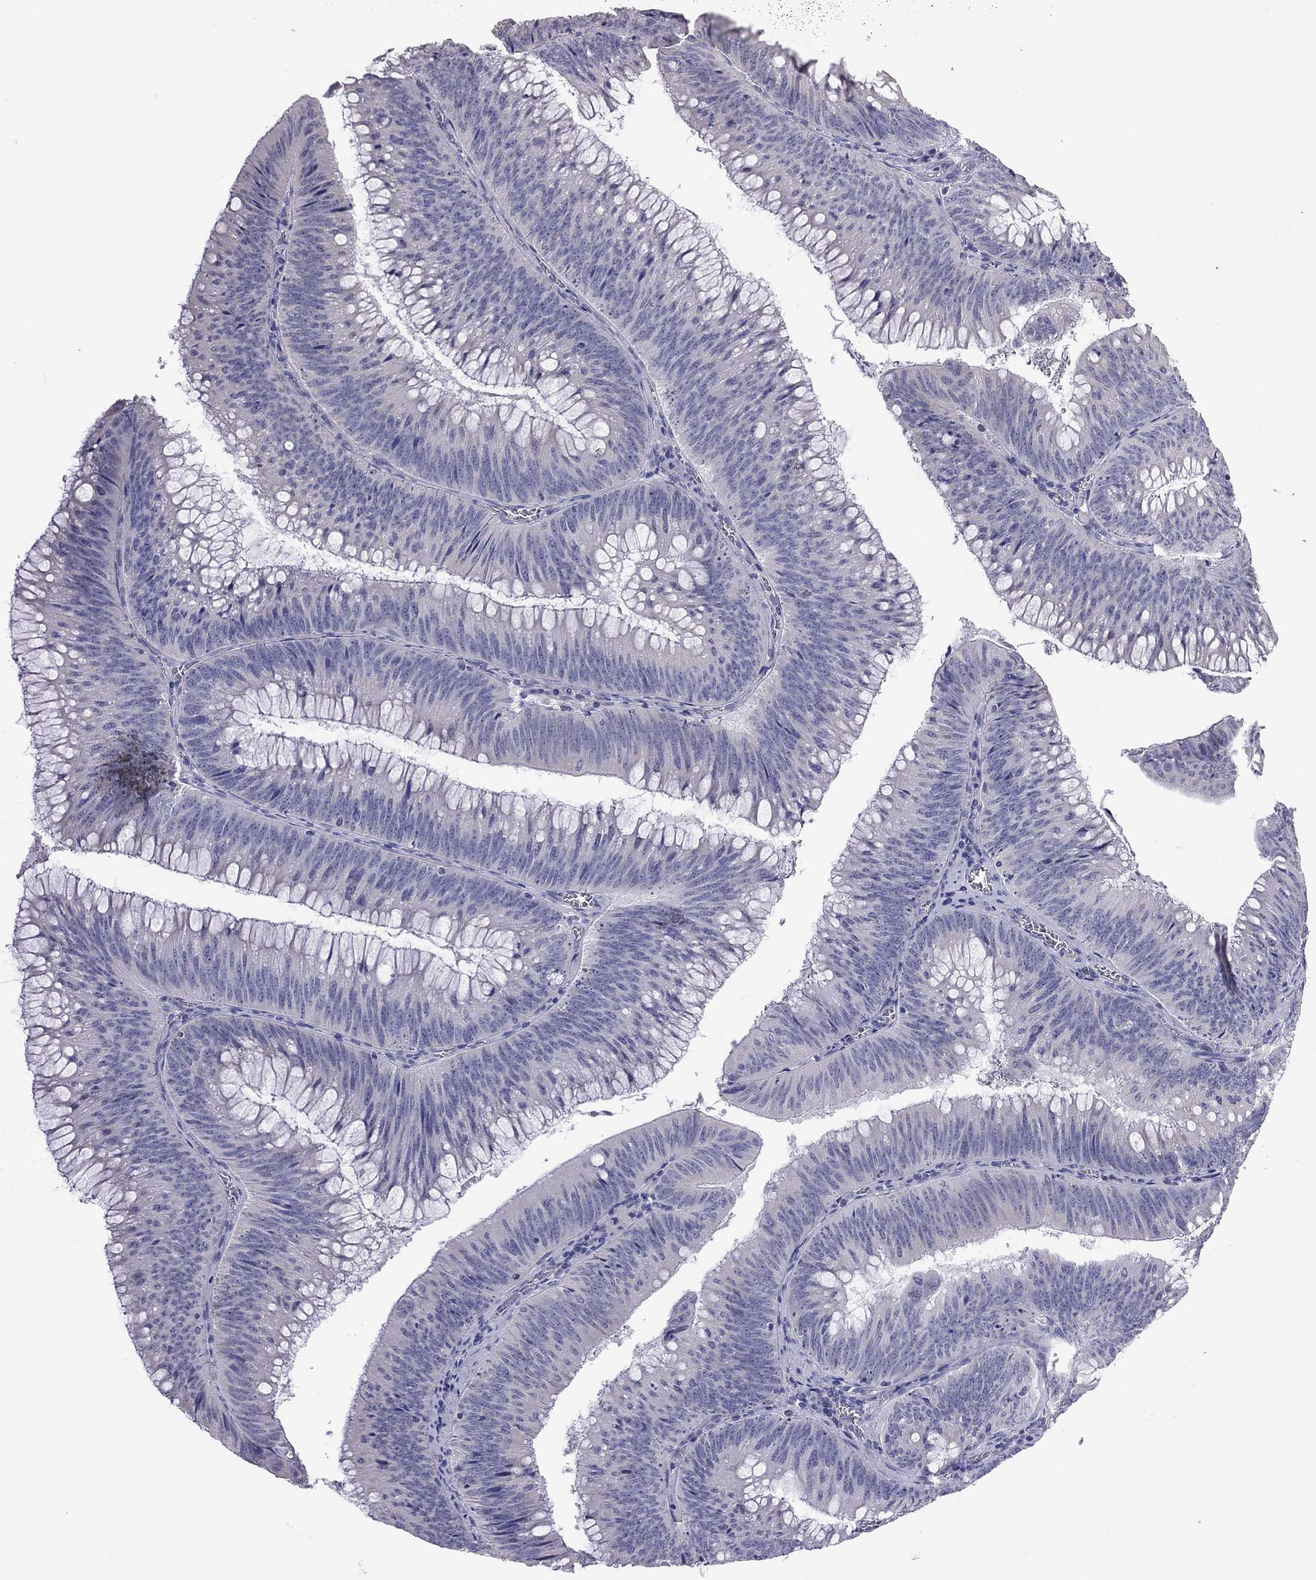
{"staining": {"intensity": "negative", "quantity": "none", "location": "none"}, "tissue": "colorectal cancer", "cell_type": "Tumor cells", "image_type": "cancer", "snomed": [{"axis": "morphology", "description": "Adenocarcinoma, NOS"}, {"axis": "topography", "description": "Rectum"}], "caption": "This is an immunohistochemistry image of human colorectal adenocarcinoma. There is no positivity in tumor cells.", "gene": "PPP1R3A", "patient": {"sex": "female", "age": 72}}